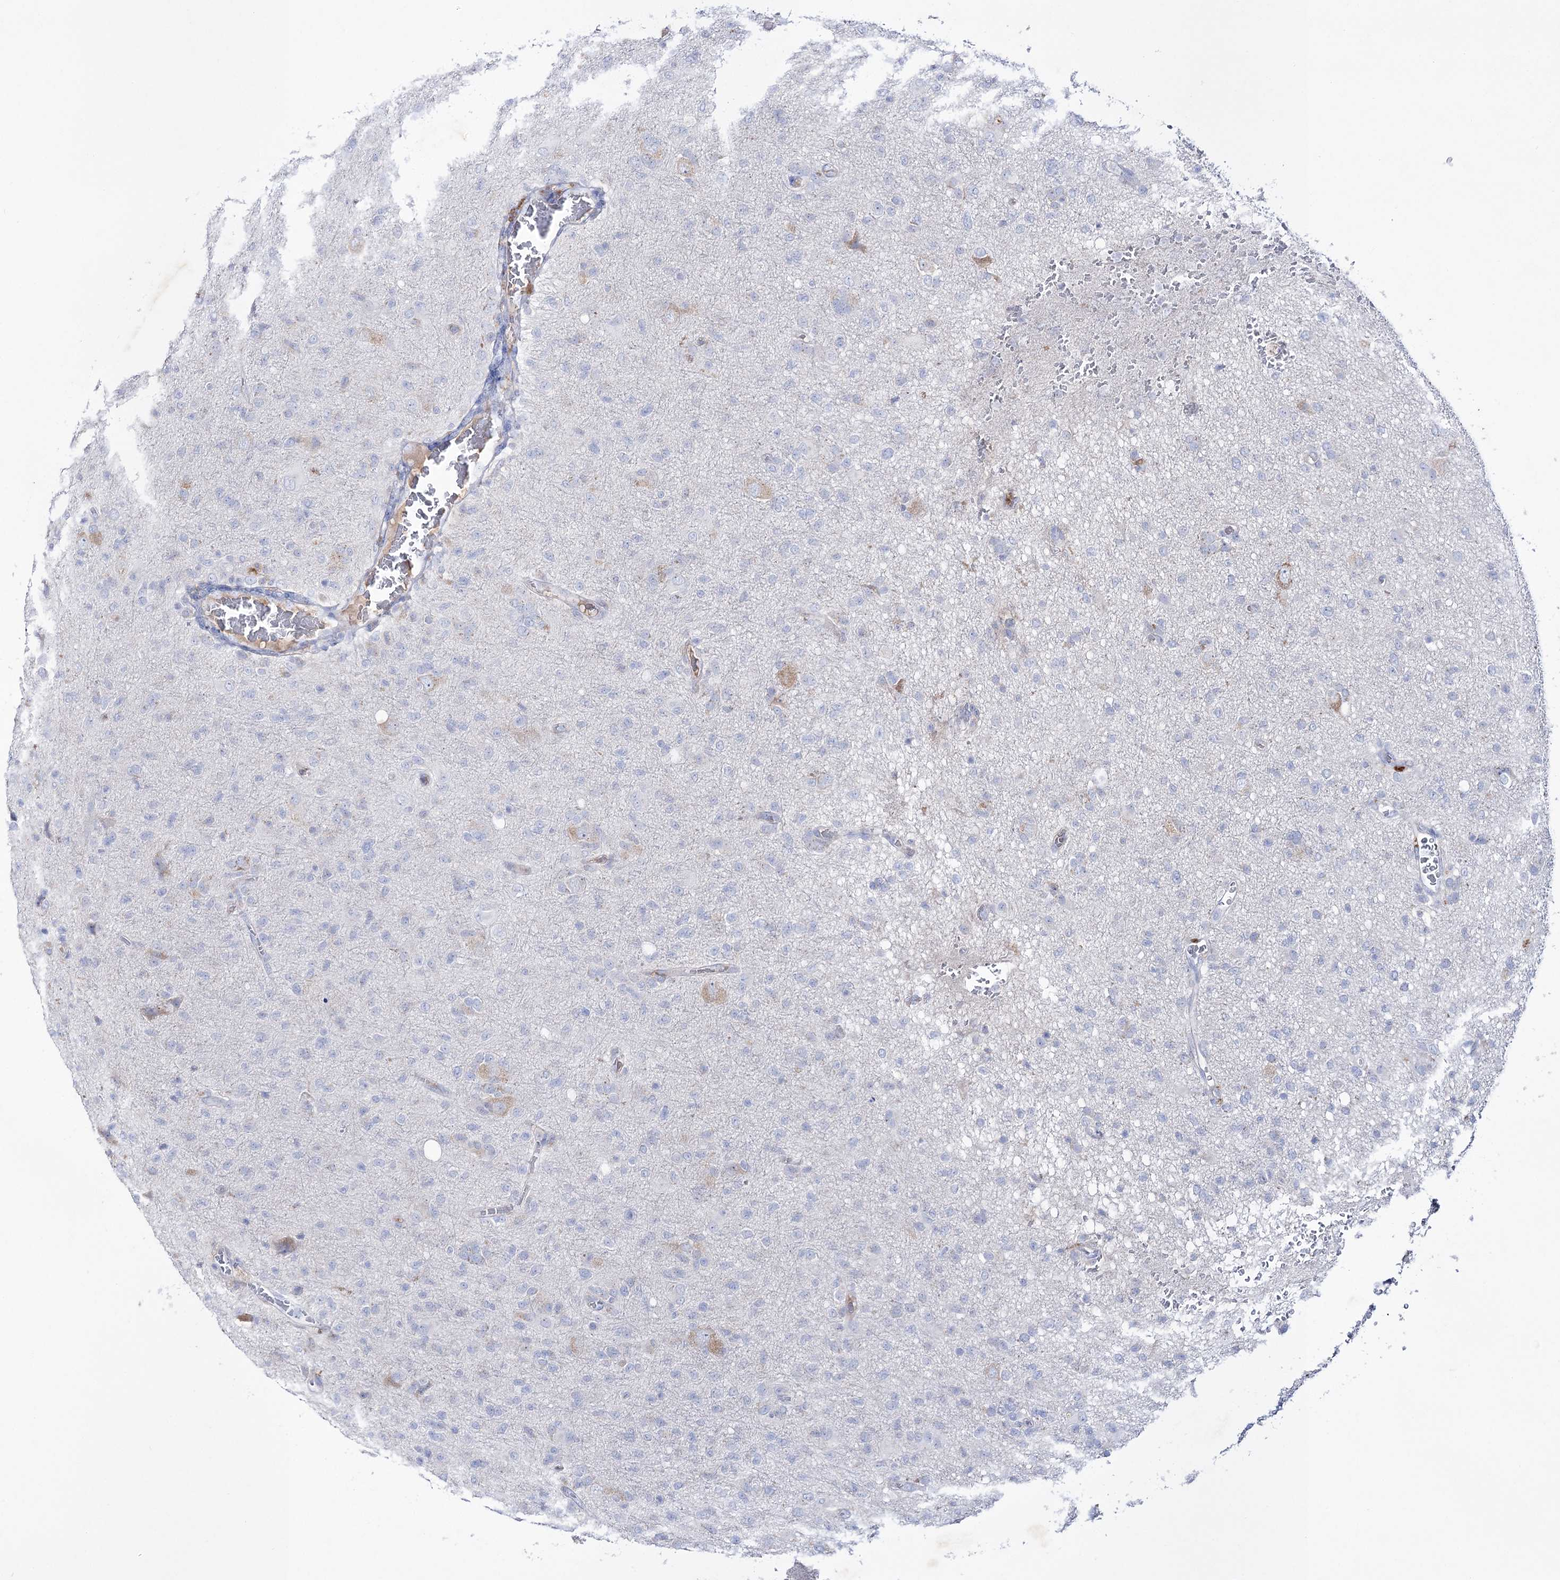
{"staining": {"intensity": "negative", "quantity": "none", "location": "none"}, "tissue": "glioma", "cell_type": "Tumor cells", "image_type": "cancer", "snomed": [{"axis": "morphology", "description": "Glioma, malignant, High grade"}, {"axis": "topography", "description": "Brain"}], "caption": "Glioma stained for a protein using immunohistochemistry (IHC) shows no positivity tumor cells.", "gene": "NAGLU", "patient": {"sex": "female", "age": 57}}